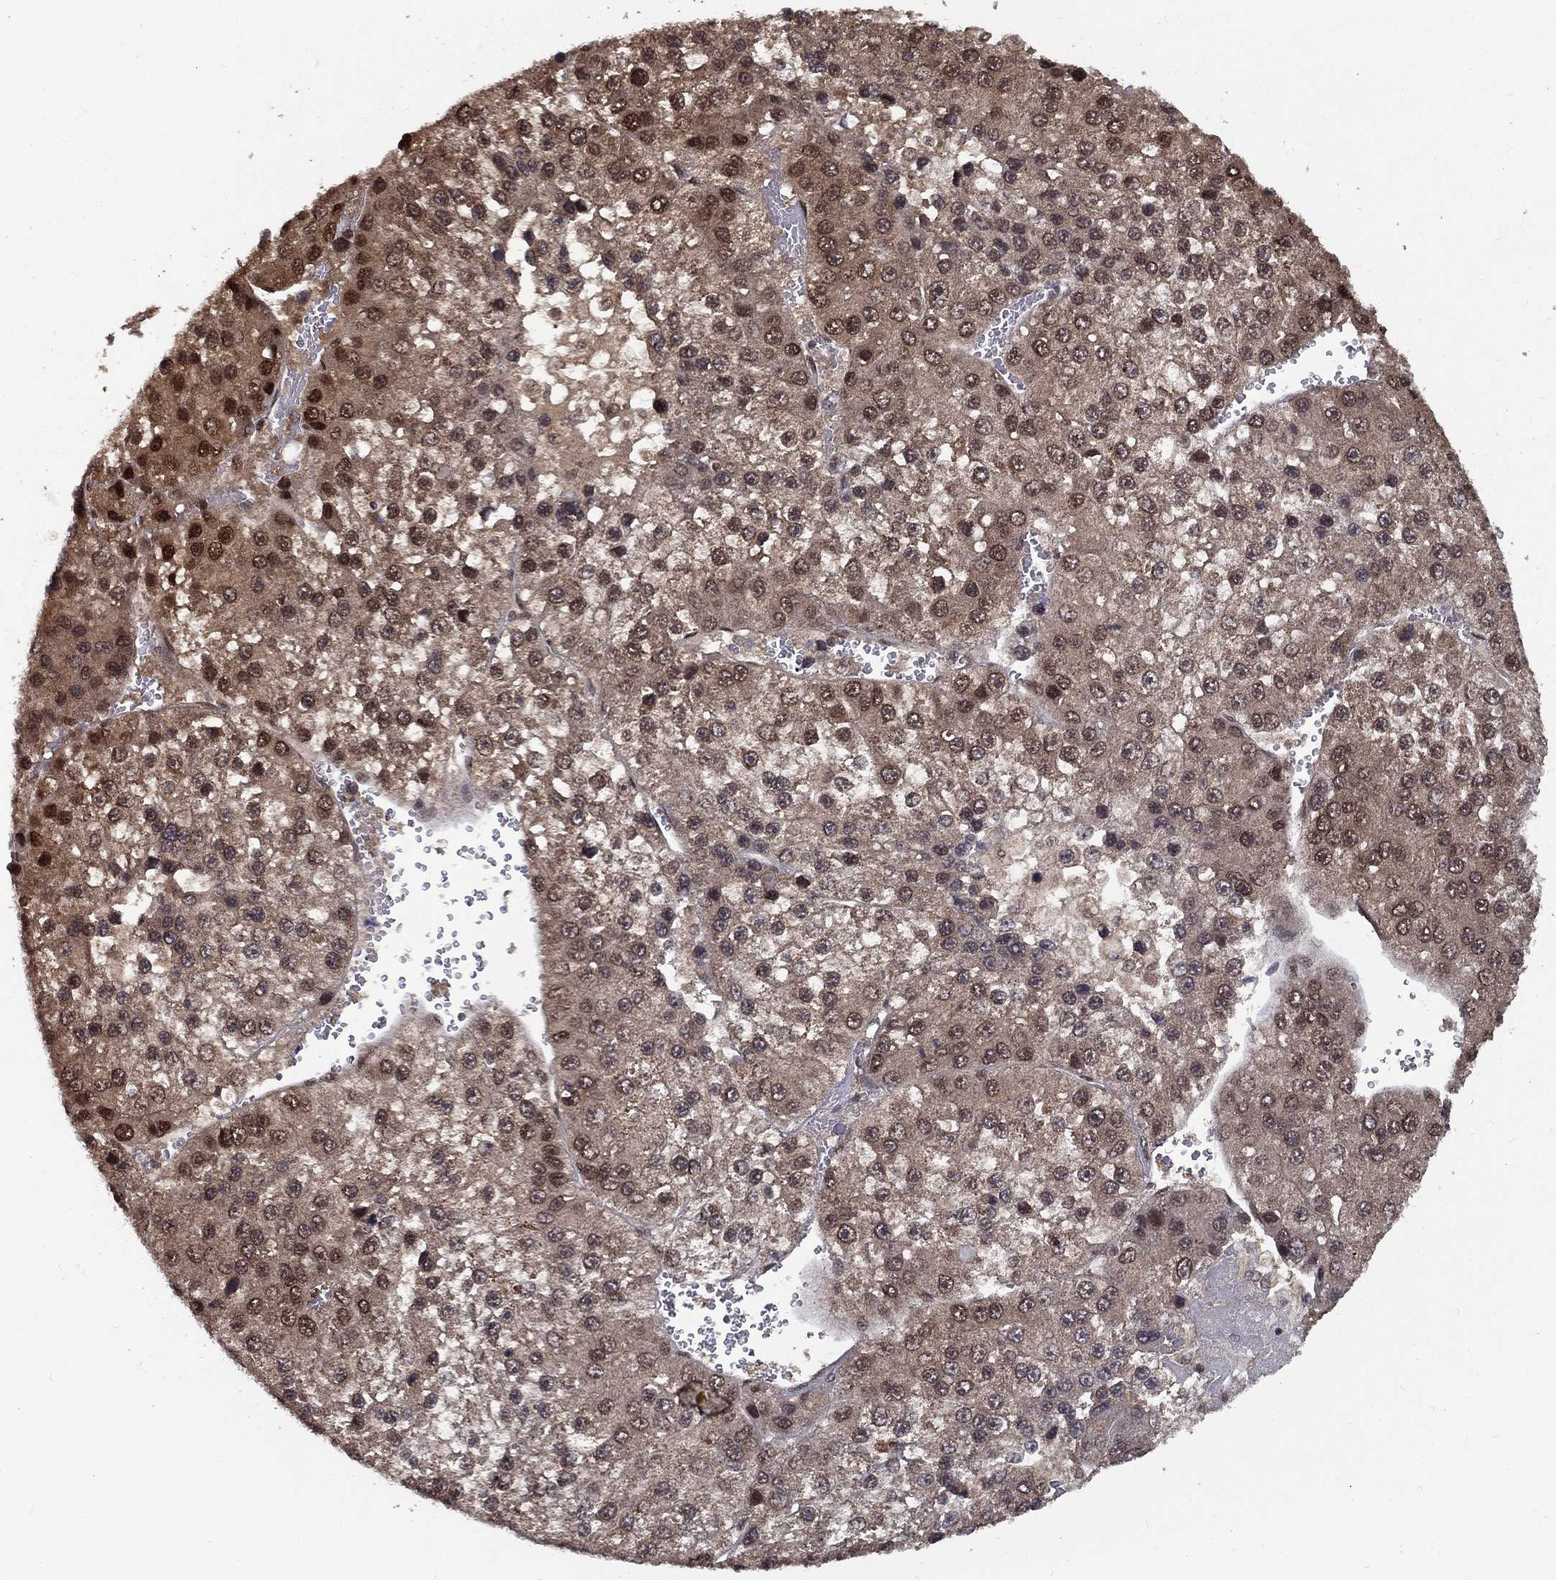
{"staining": {"intensity": "strong", "quantity": "<25%", "location": "nuclear"}, "tissue": "liver cancer", "cell_type": "Tumor cells", "image_type": "cancer", "snomed": [{"axis": "morphology", "description": "Carcinoma, Hepatocellular, NOS"}, {"axis": "topography", "description": "Liver"}], "caption": "A photomicrograph of hepatocellular carcinoma (liver) stained for a protein exhibits strong nuclear brown staining in tumor cells. The protein of interest is stained brown, and the nuclei are stained in blue (DAB IHC with brightfield microscopy, high magnification).", "gene": "CARM1", "patient": {"sex": "female", "age": 73}}